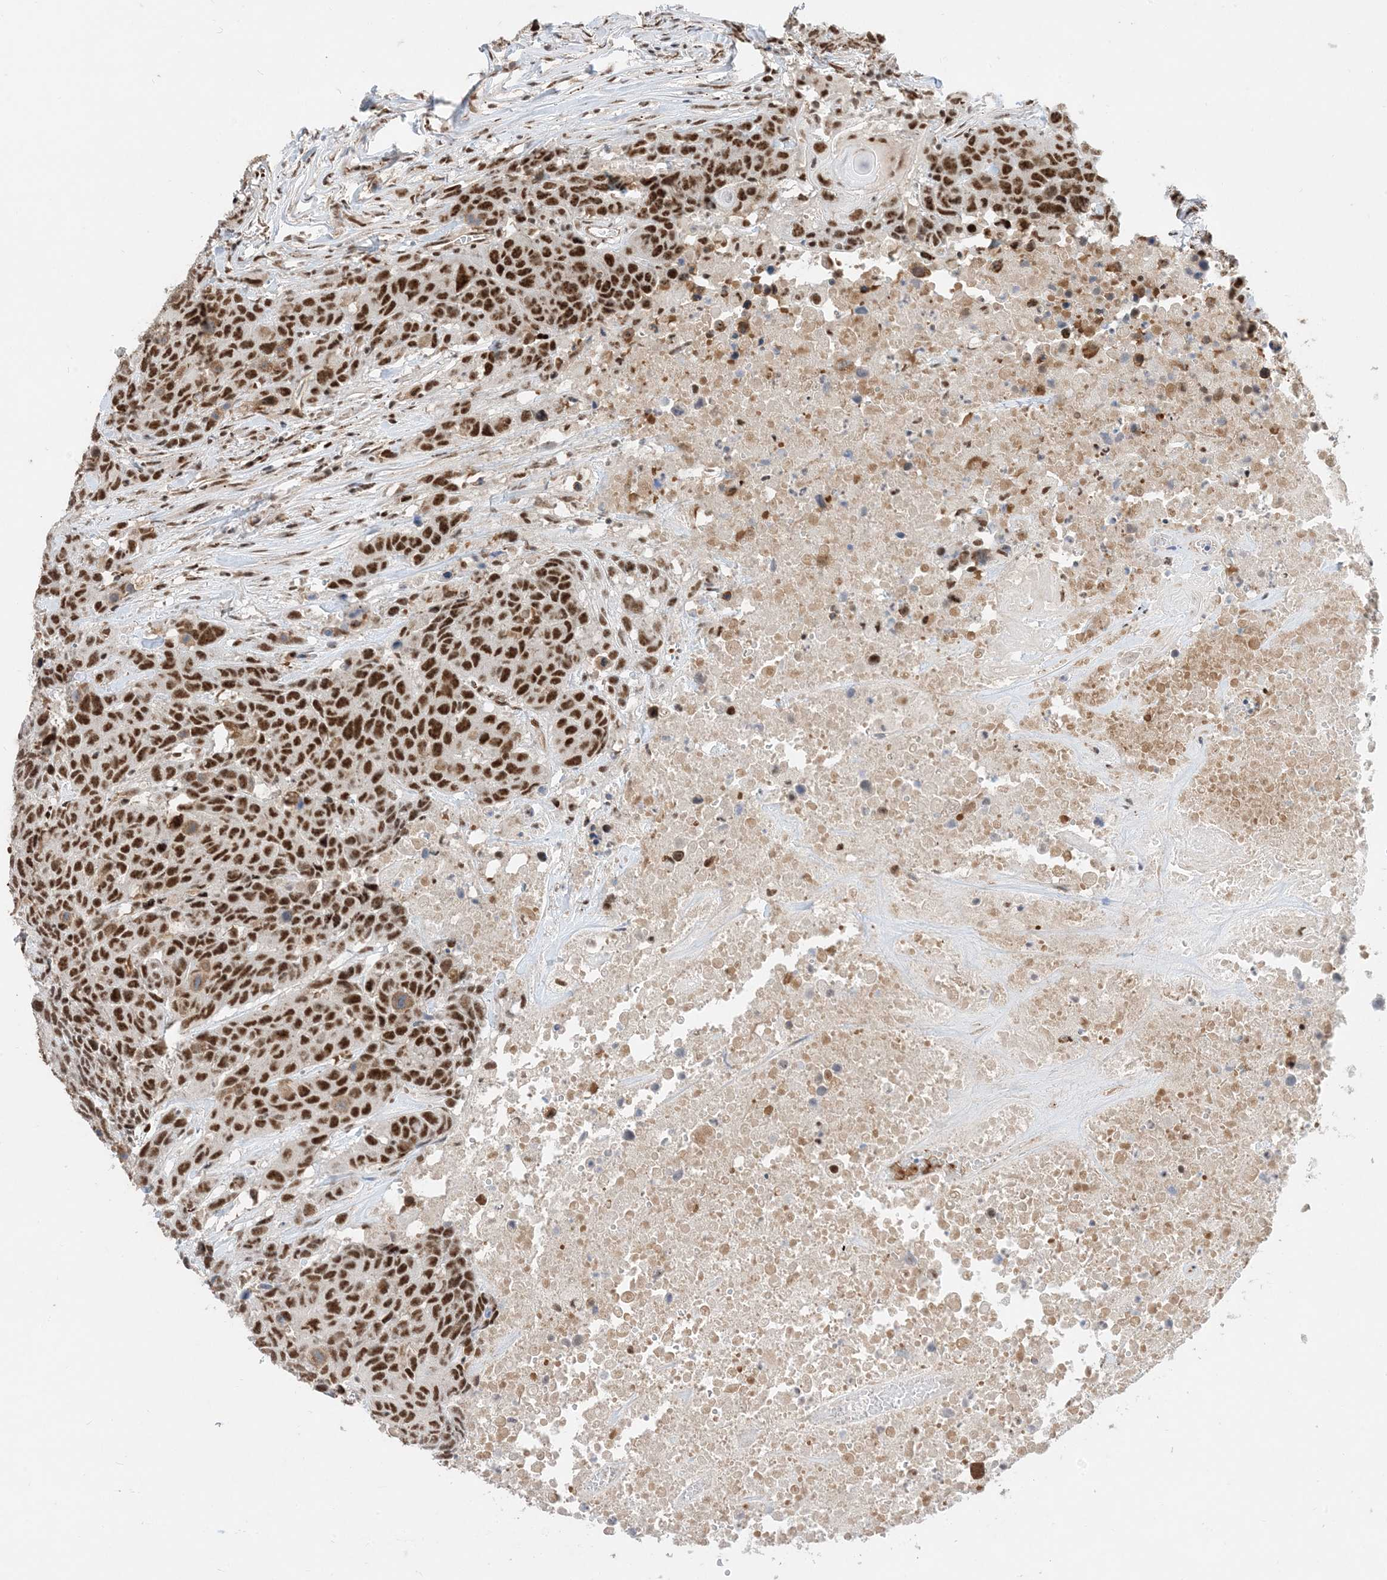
{"staining": {"intensity": "strong", "quantity": ">75%", "location": "nuclear"}, "tissue": "head and neck cancer", "cell_type": "Tumor cells", "image_type": "cancer", "snomed": [{"axis": "morphology", "description": "Squamous cell carcinoma, NOS"}, {"axis": "topography", "description": "Head-Neck"}], "caption": "Approximately >75% of tumor cells in human head and neck cancer reveal strong nuclear protein expression as visualized by brown immunohistochemical staining.", "gene": "SF3A3", "patient": {"sex": "male", "age": 66}}